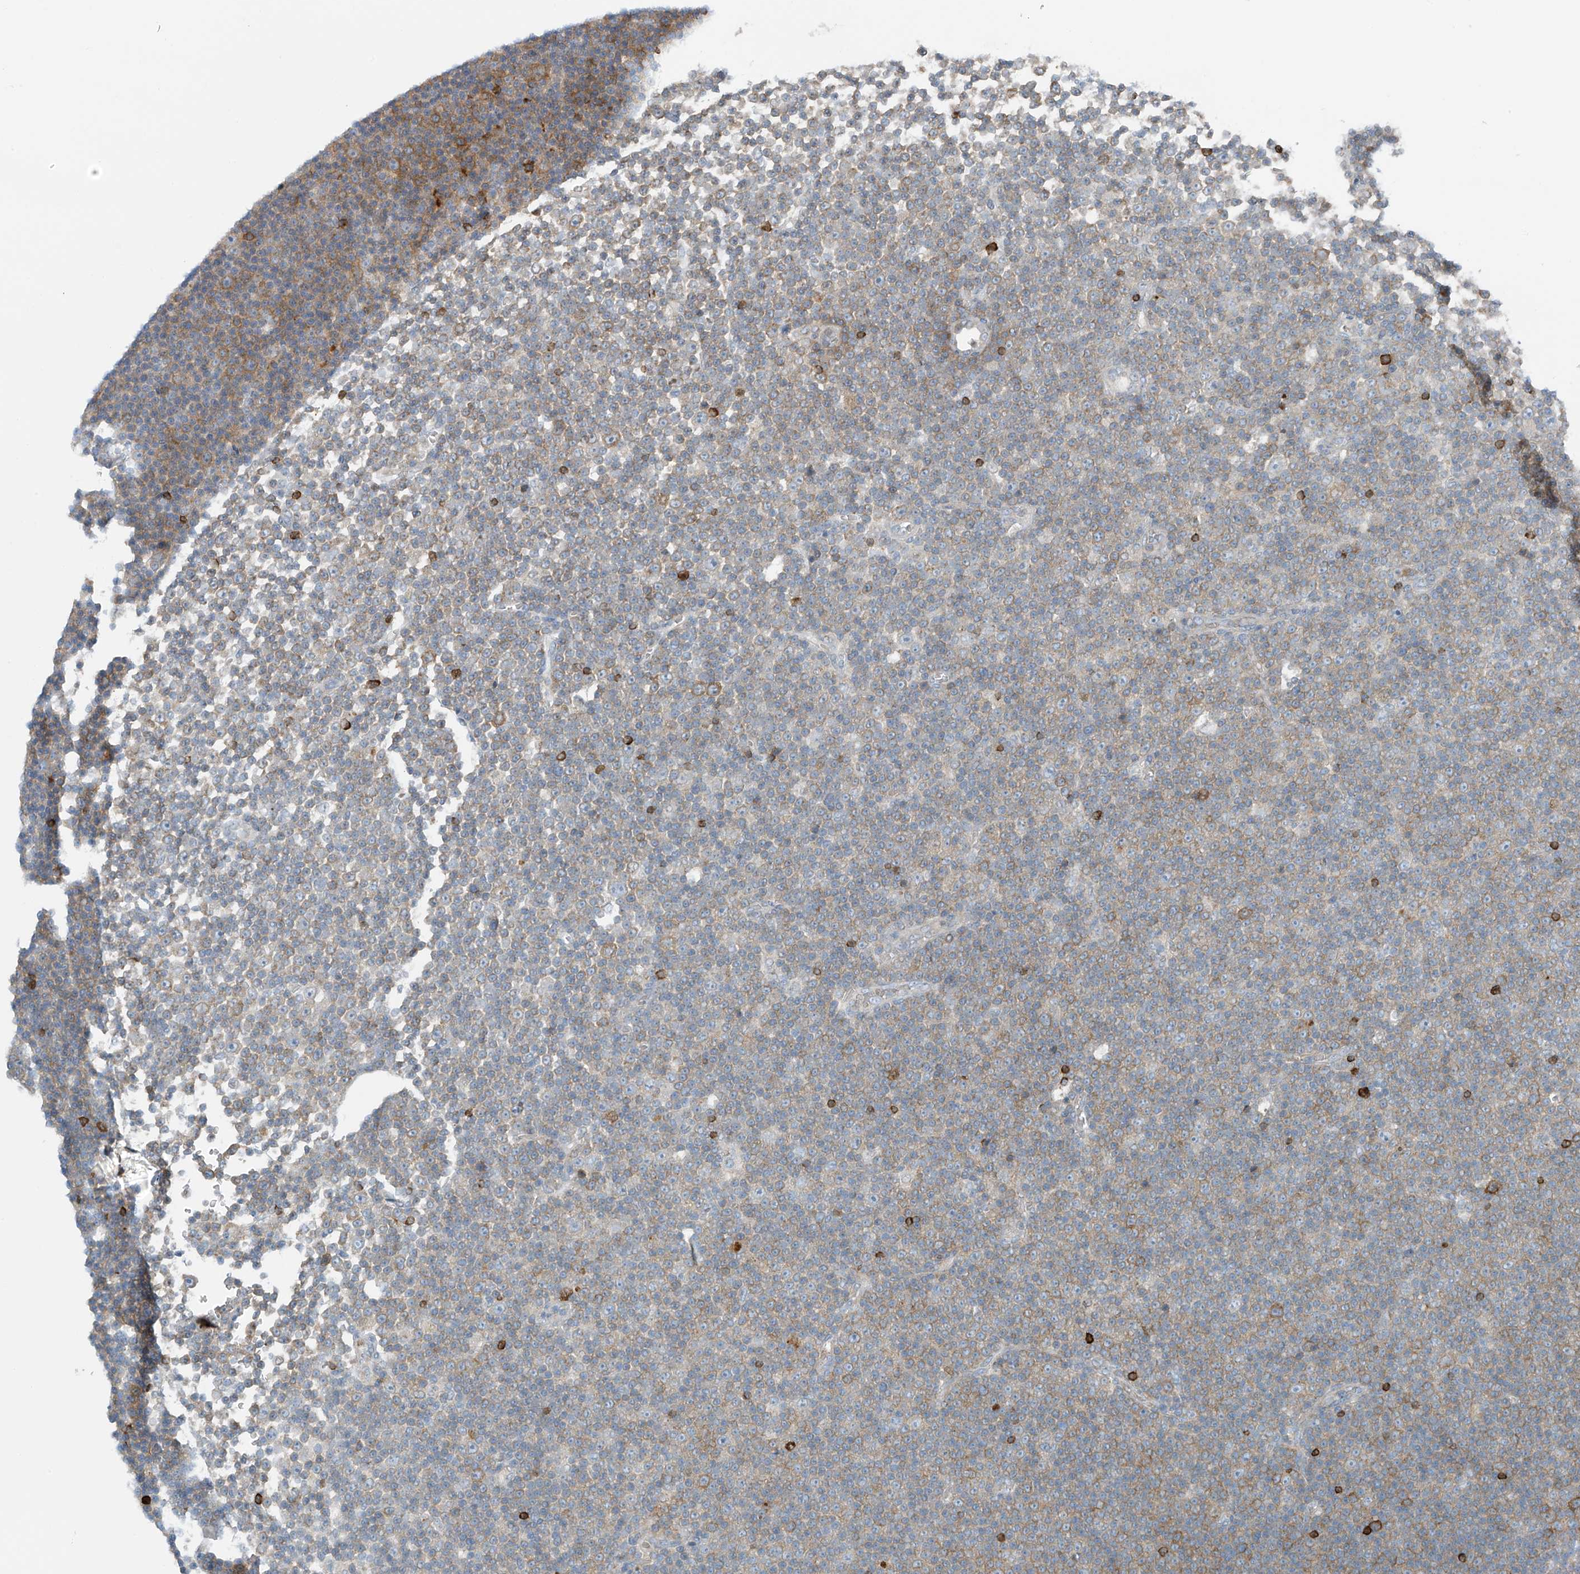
{"staining": {"intensity": "moderate", "quantity": "<25%", "location": "cytoplasmic/membranous"}, "tissue": "lymphoma", "cell_type": "Tumor cells", "image_type": "cancer", "snomed": [{"axis": "morphology", "description": "Malignant lymphoma, non-Hodgkin's type, Low grade"}, {"axis": "topography", "description": "Lymph node"}], "caption": "Protein expression analysis of human low-grade malignant lymphoma, non-Hodgkin's type reveals moderate cytoplasmic/membranous positivity in approximately <25% of tumor cells.", "gene": "SLC12A6", "patient": {"sex": "female", "age": 67}}